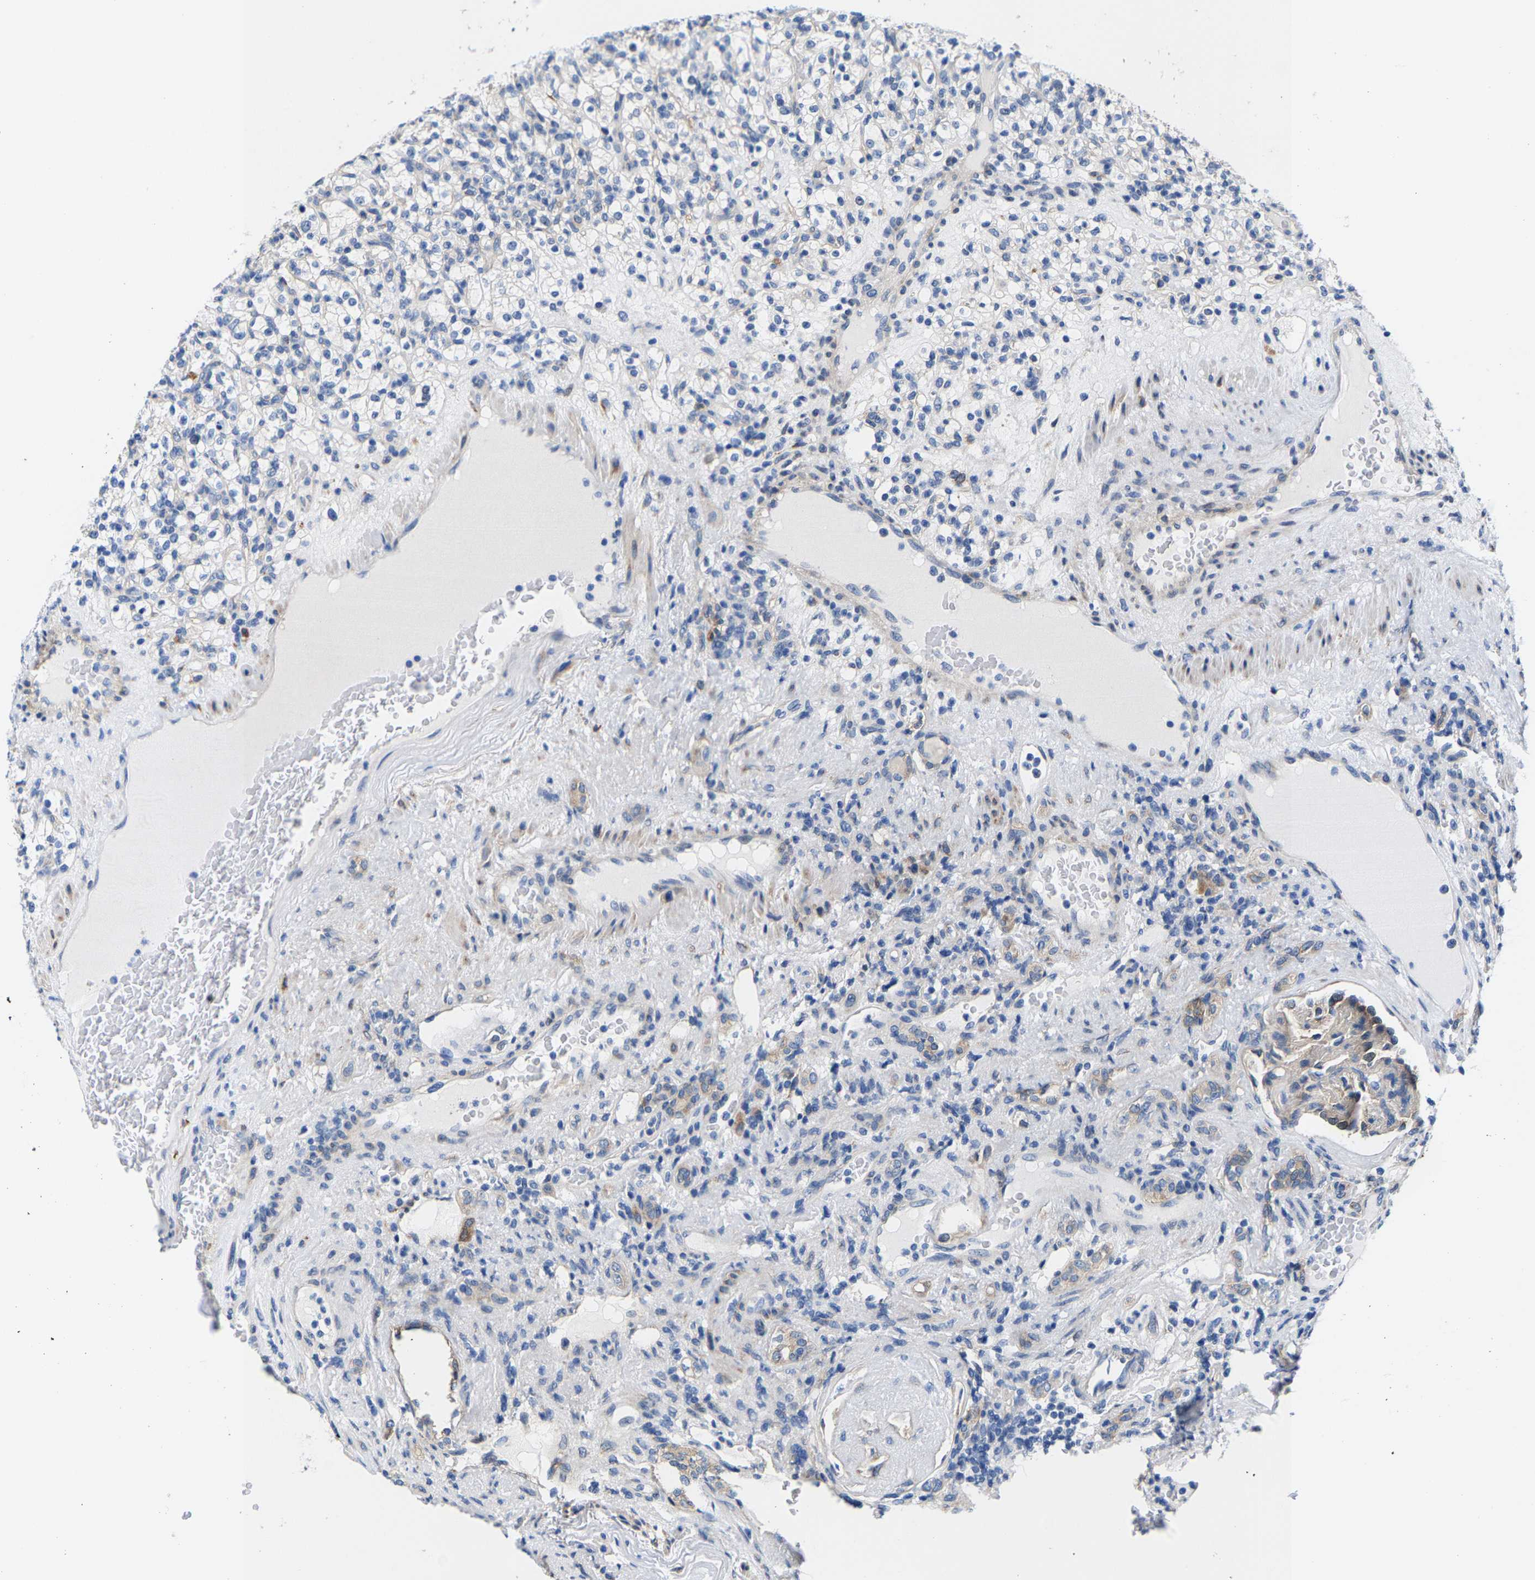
{"staining": {"intensity": "negative", "quantity": "none", "location": "none"}, "tissue": "renal cancer", "cell_type": "Tumor cells", "image_type": "cancer", "snomed": [{"axis": "morphology", "description": "Normal tissue, NOS"}, {"axis": "morphology", "description": "Adenocarcinoma, NOS"}, {"axis": "topography", "description": "Kidney"}], "caption": "Protein analysis of renal cancer demonstrates no significant expression in tumor cells.", "gene": "DSCAM", "patient": {"sex": "female", "age": 72}}